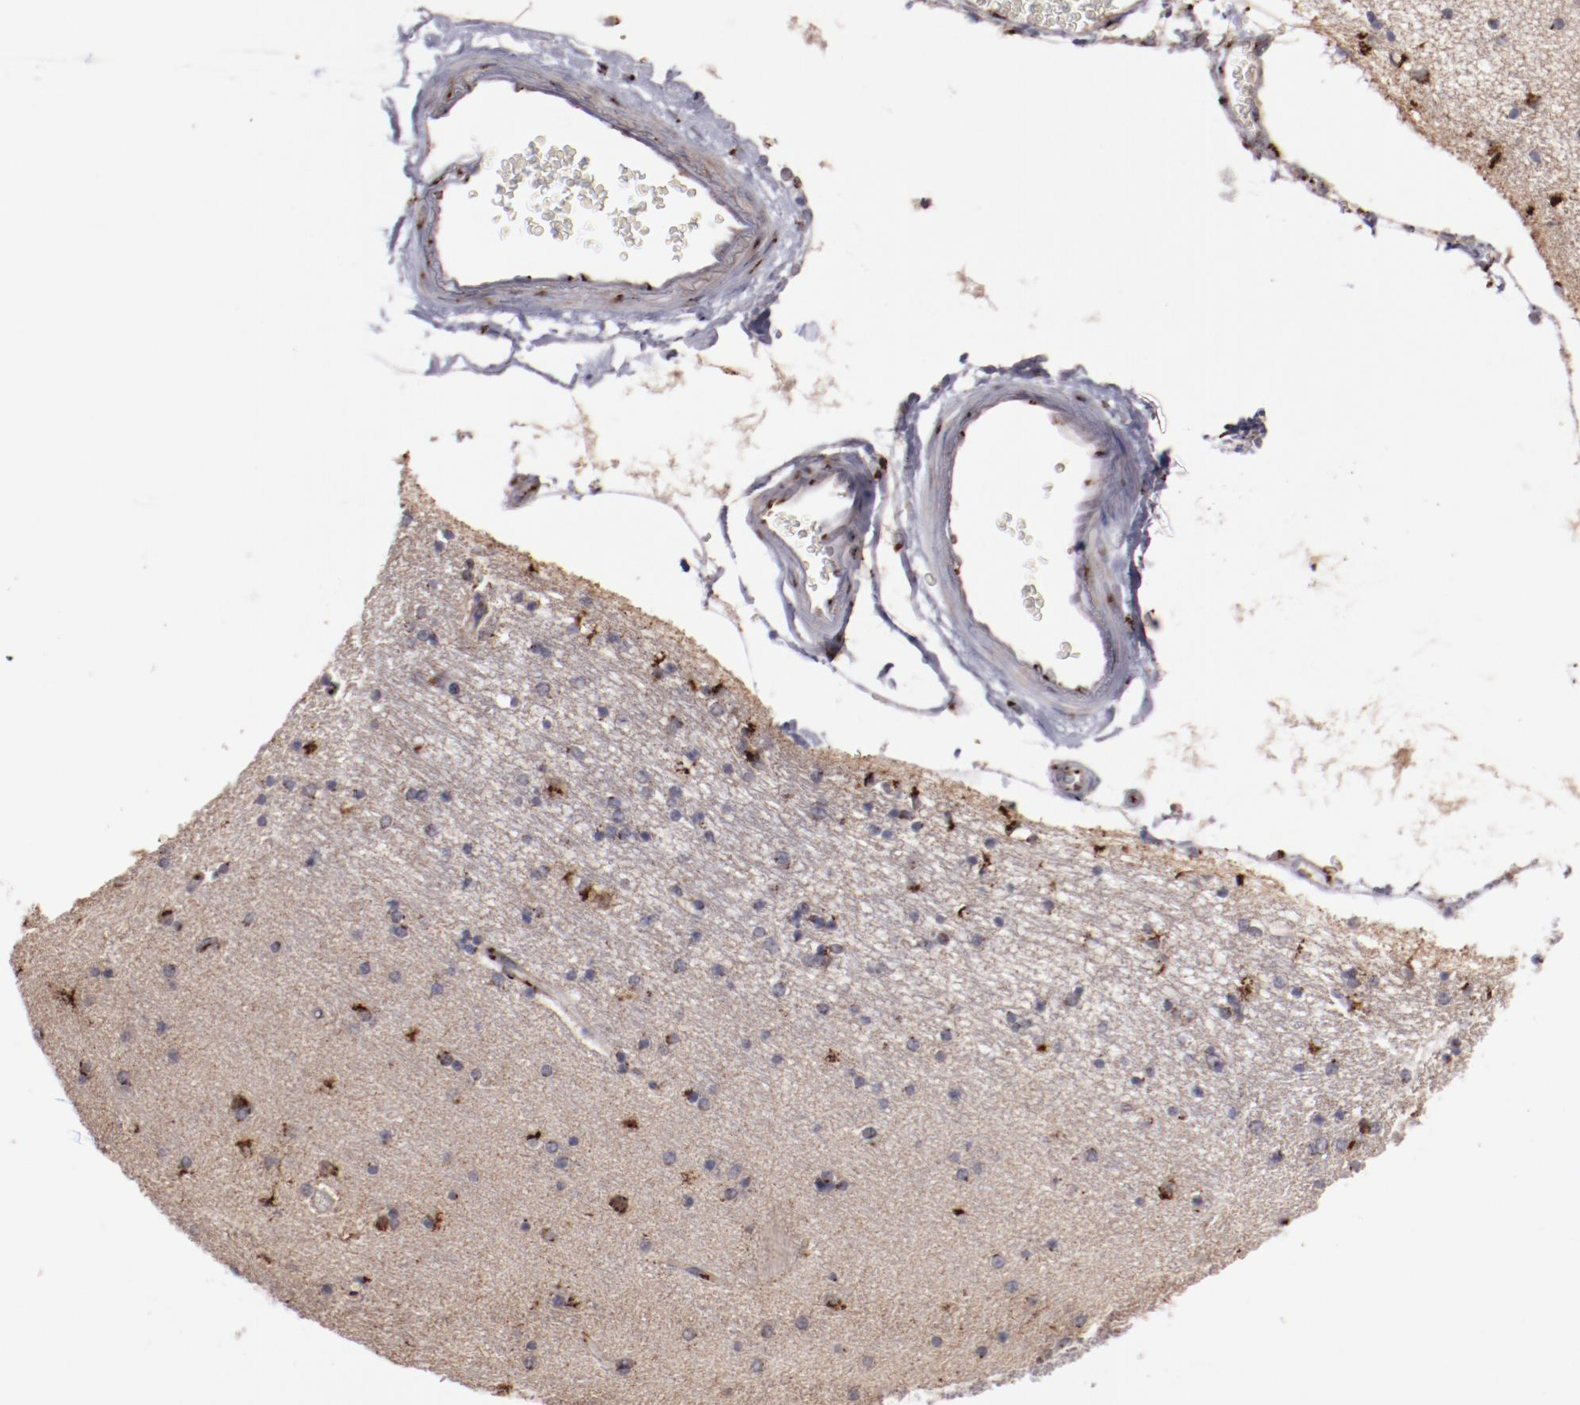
{"staining": {"intensity": "strong", "quantity": "25%-75%", "location": "cytoplasmic/membranous"}, "tissue": "hippocampus", "cell_type": "Glial cells", "image_type": "normal", "snomed": [{"axis": "morphology", "description": "Normal tissue, NOS"}, {"axis": "topography", "description": "Hippocampus"}], "caption": "Glial cells show high levels of strong cytoplasmic/membranous positivity in about 25%-75% of cells in benign human hippocampus.", "gene": "GOLIM4", "patient": {"sex": "female", "age": 54}}